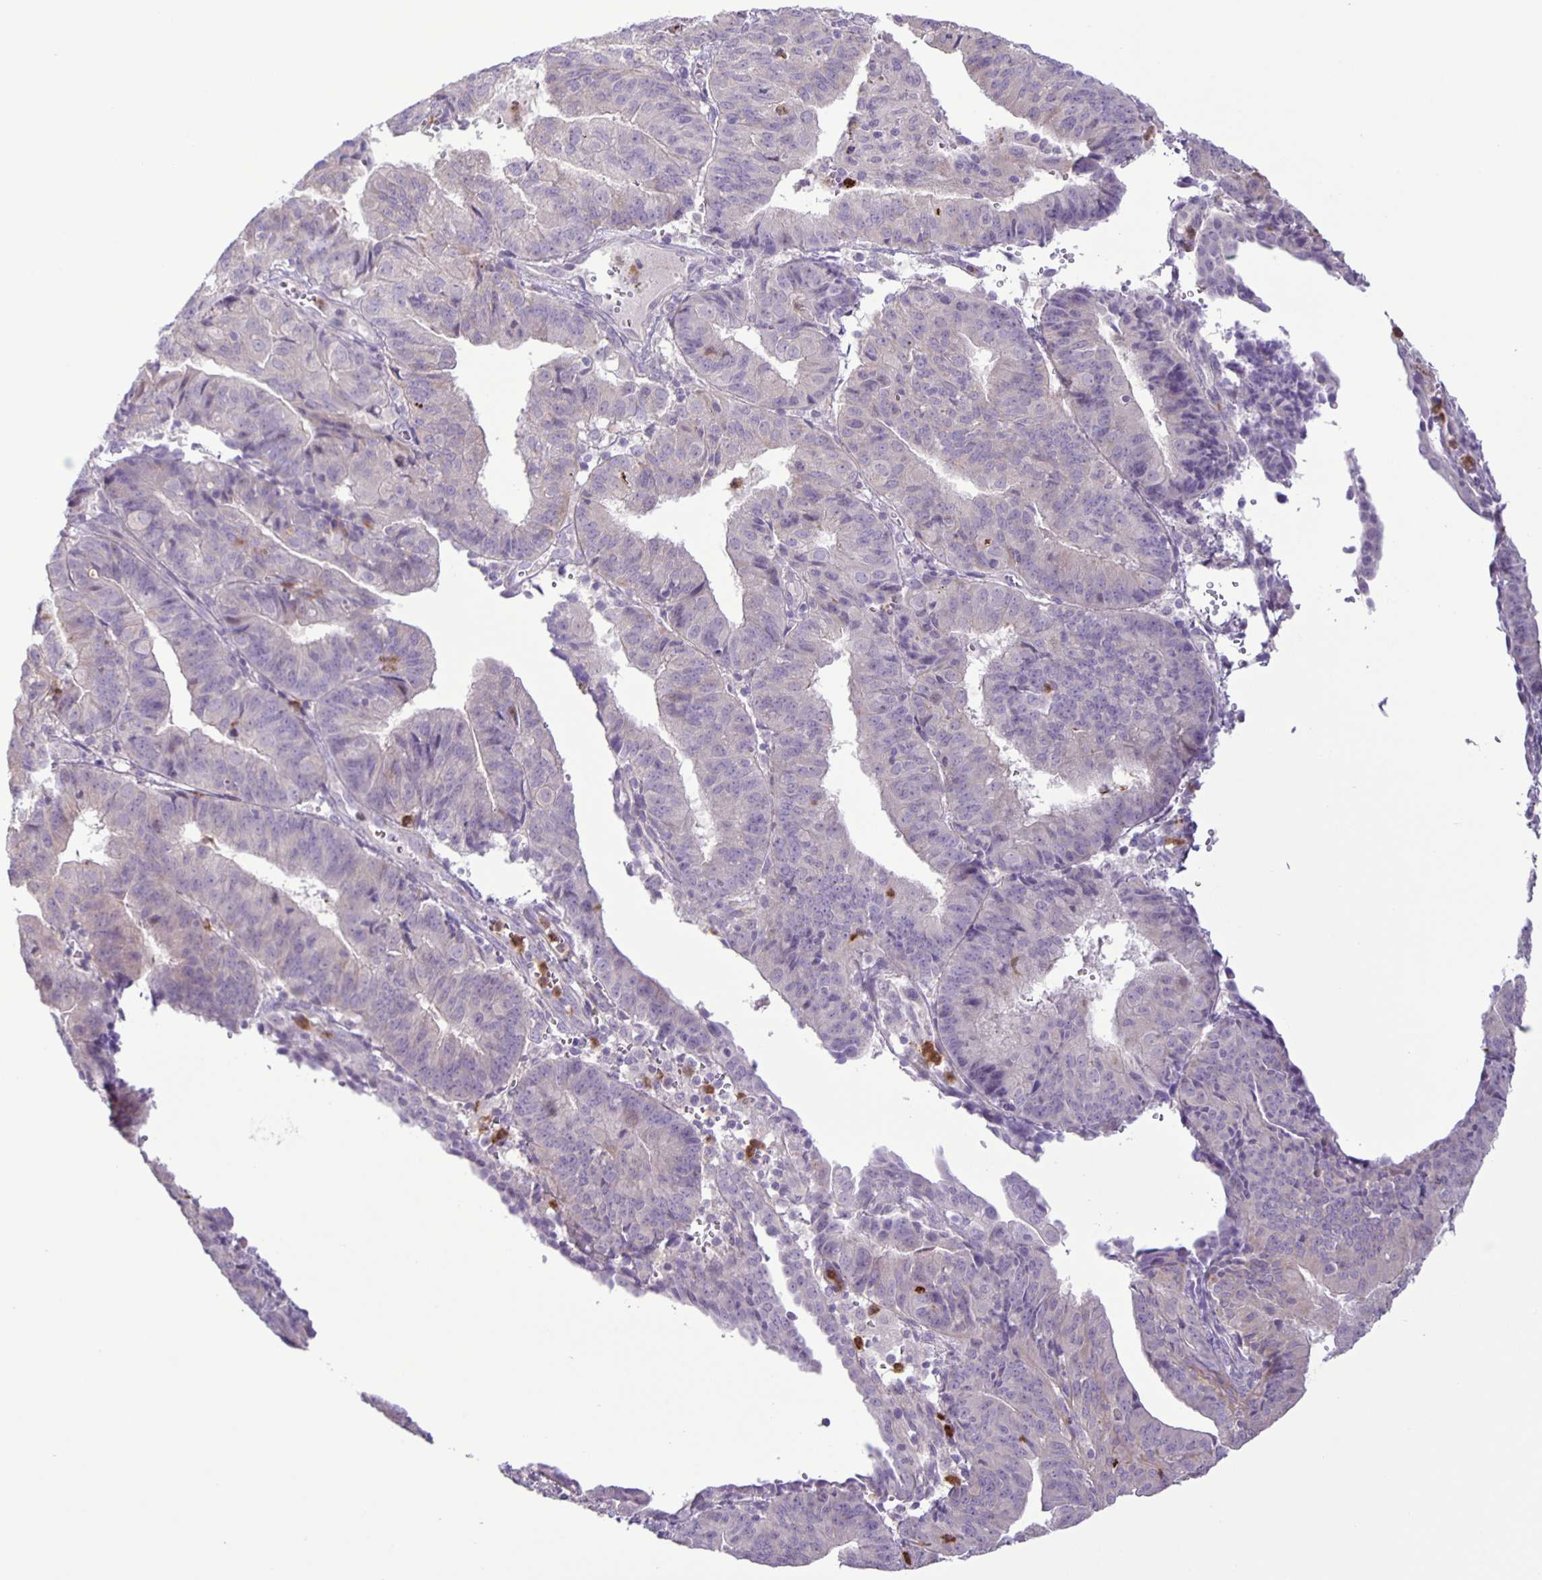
{"staining": {"intensity": "negative", "quantity": "none", "location": "none"}, "tissue": "endometrial cancer", "cell_type": "Tumor cells", "image_type": "cancer", "snomed": [{"axis": "morphology", "description": "Adenocarcinoma, NOS"}, {"axis": "topography", "description": "Endometrium"}], "caption": "IHC of human endometrial adenocarcinoma displays no expression in tumor cells.", "gene": "ADCK1", "patient": {"sex": "female", "age": 56}}